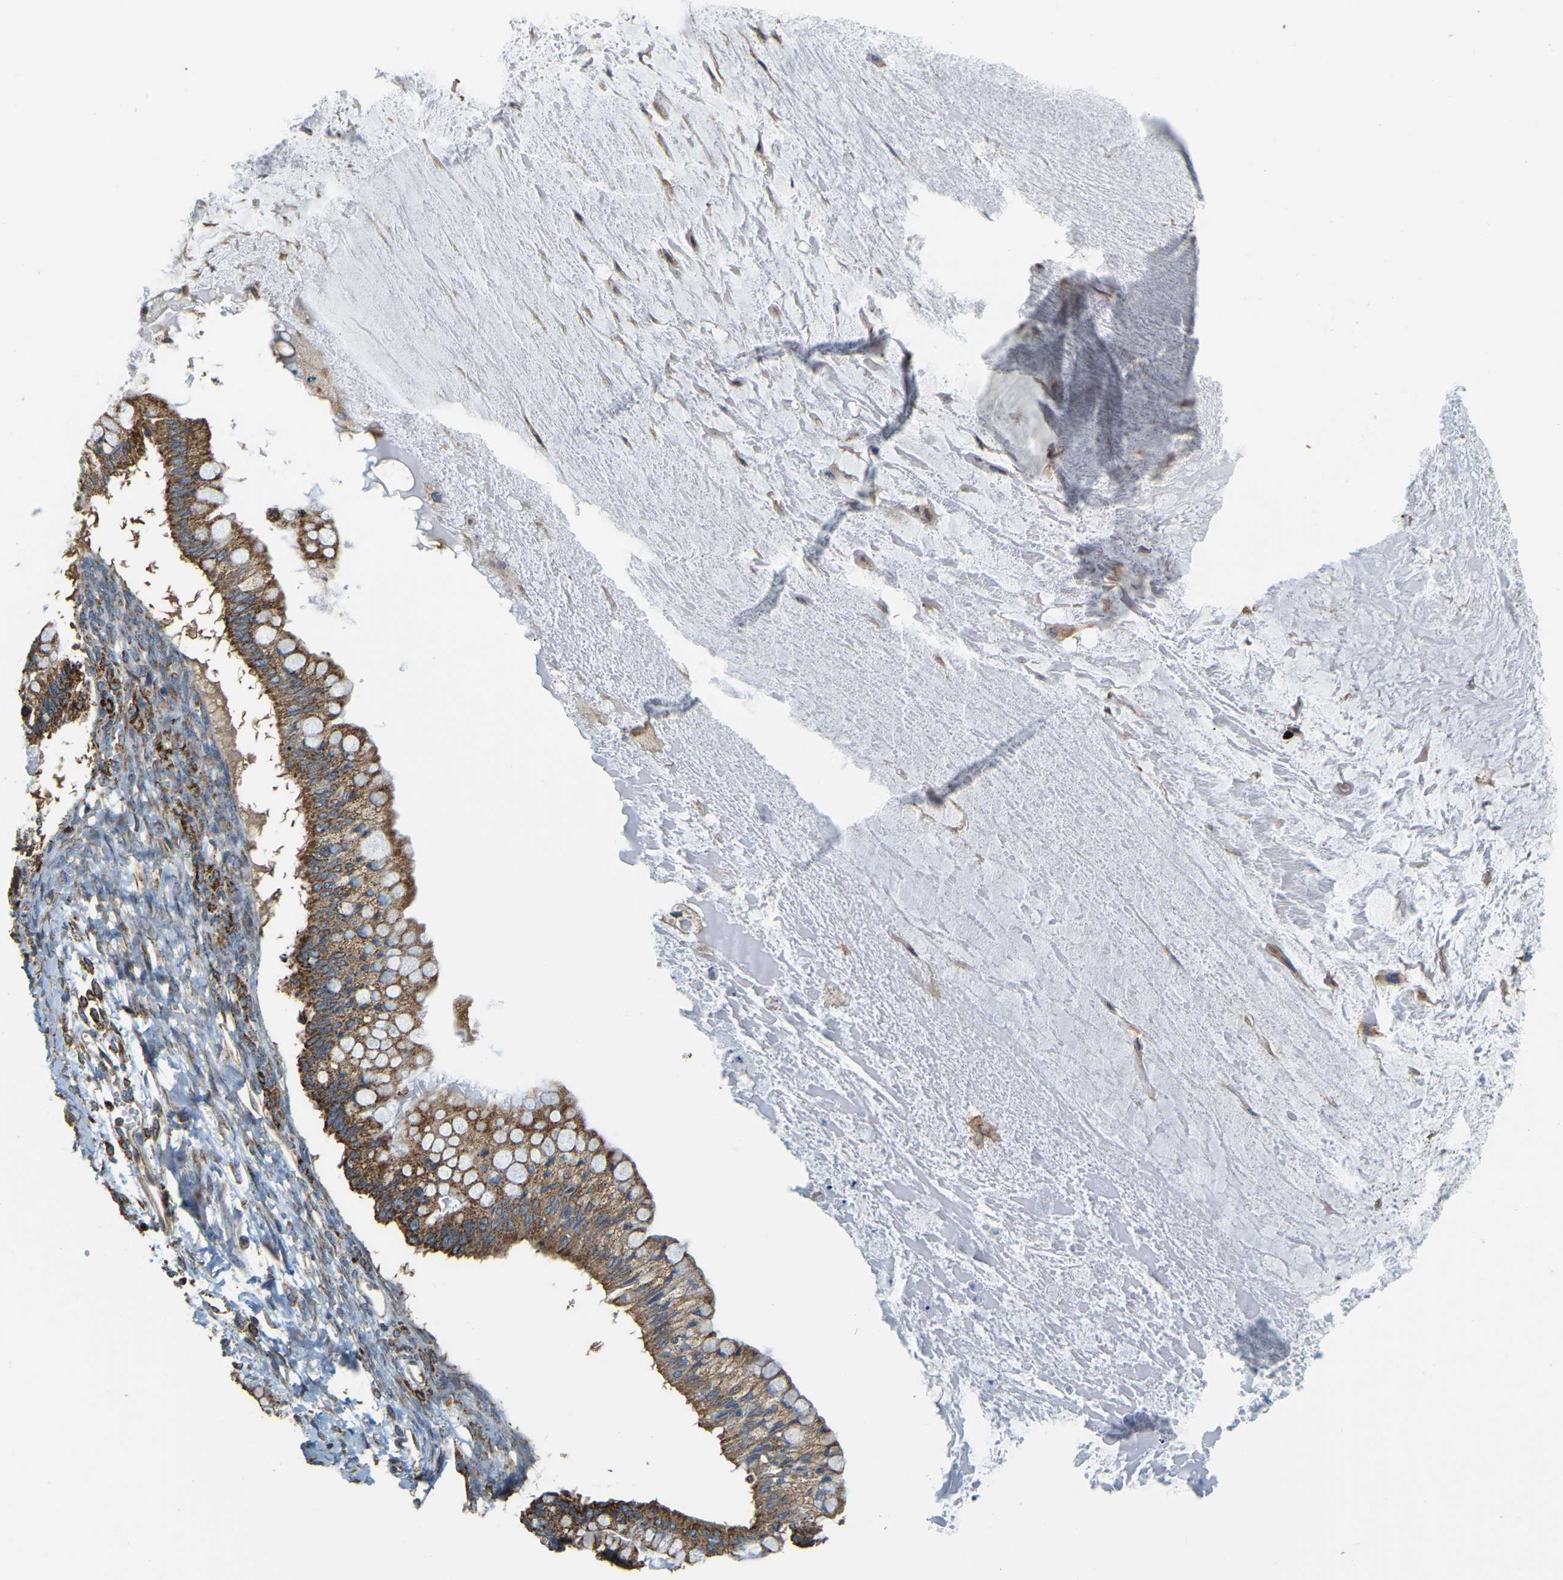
{"staining": {"intensity": "strong", "quantity": ">75%", "location": "cytoplasmic/membranous"}, "tissue": "ovarian cancer", "cell_type": "Tumor cells", "image_type": "cancer", "snomed": [{"axis": "morphology", "description": "Cystadenocarcinoma, mucinous, NOS"}, {"axis": "topography", "description": "Ovary"}], "caption": "Tumor cells demonstrate high levels of strong cytoplasmic/membranous staining in approximately >75% of cells in human ovarian cancer (mucinous cystadenocarcinoma). The protein is stained brown, and the nuclei are stained in blue (DAB IHC with brightfield microscopy, high magnification).", "gene": "PSMD7", "patient": {"sex": "female", "age": 57}}